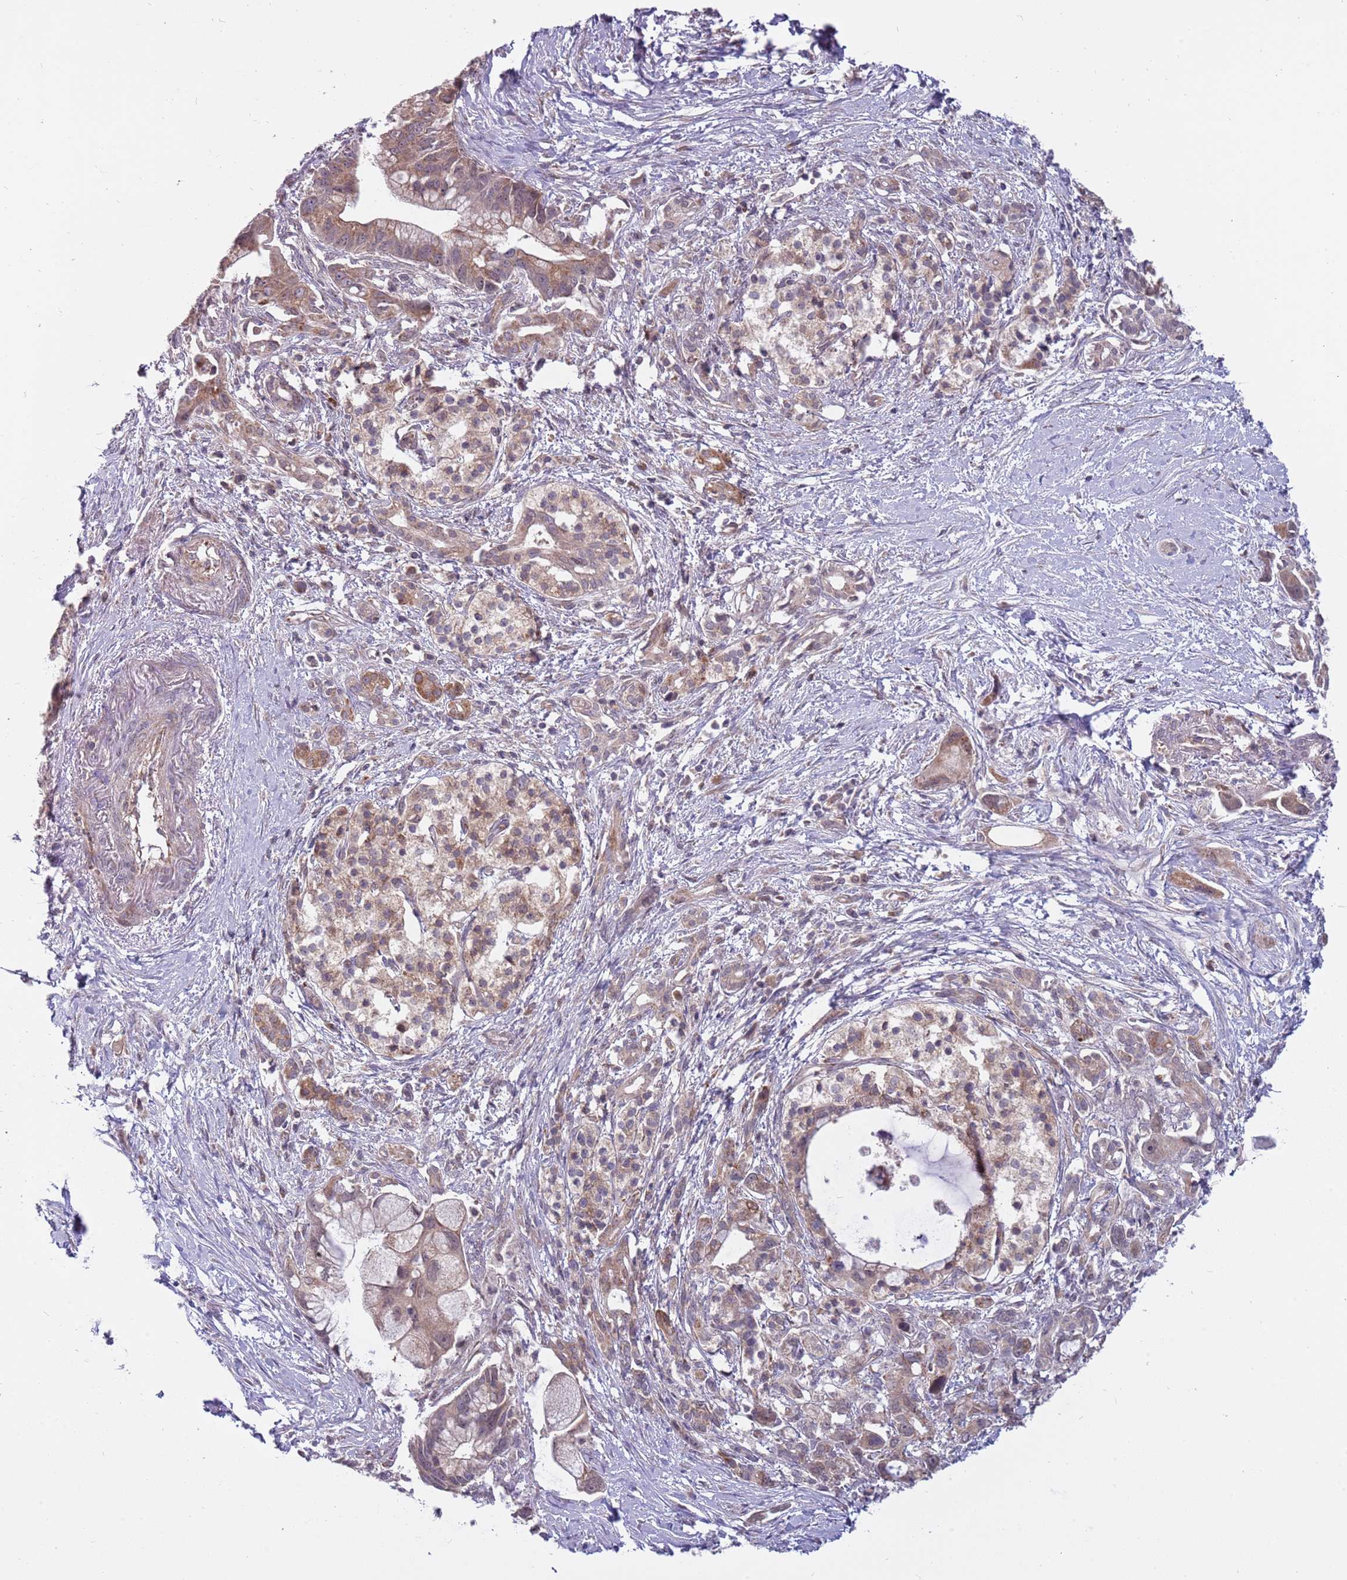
{"staining": {"intensity": "moderate", "quantity": "25%-75%", "location": "cytoplasmic/membranous"}, "tissue": "pancreatic cancer", "cell_type": "Tumor cells", "image_type": "cancer", "snomed": [{"axis": "morphology", "description": "Adenocarcinoma, NOS"}, {"axis": "topography", "description": "Pancreas"}], "caption": "Pancreatic cancer tissue exhibits moderate cytoplasmic/membranous expression in approximately 25%-75% of tumor cells", "gene": "RNF181", "patient": {"sex": "male", "age": 68}}